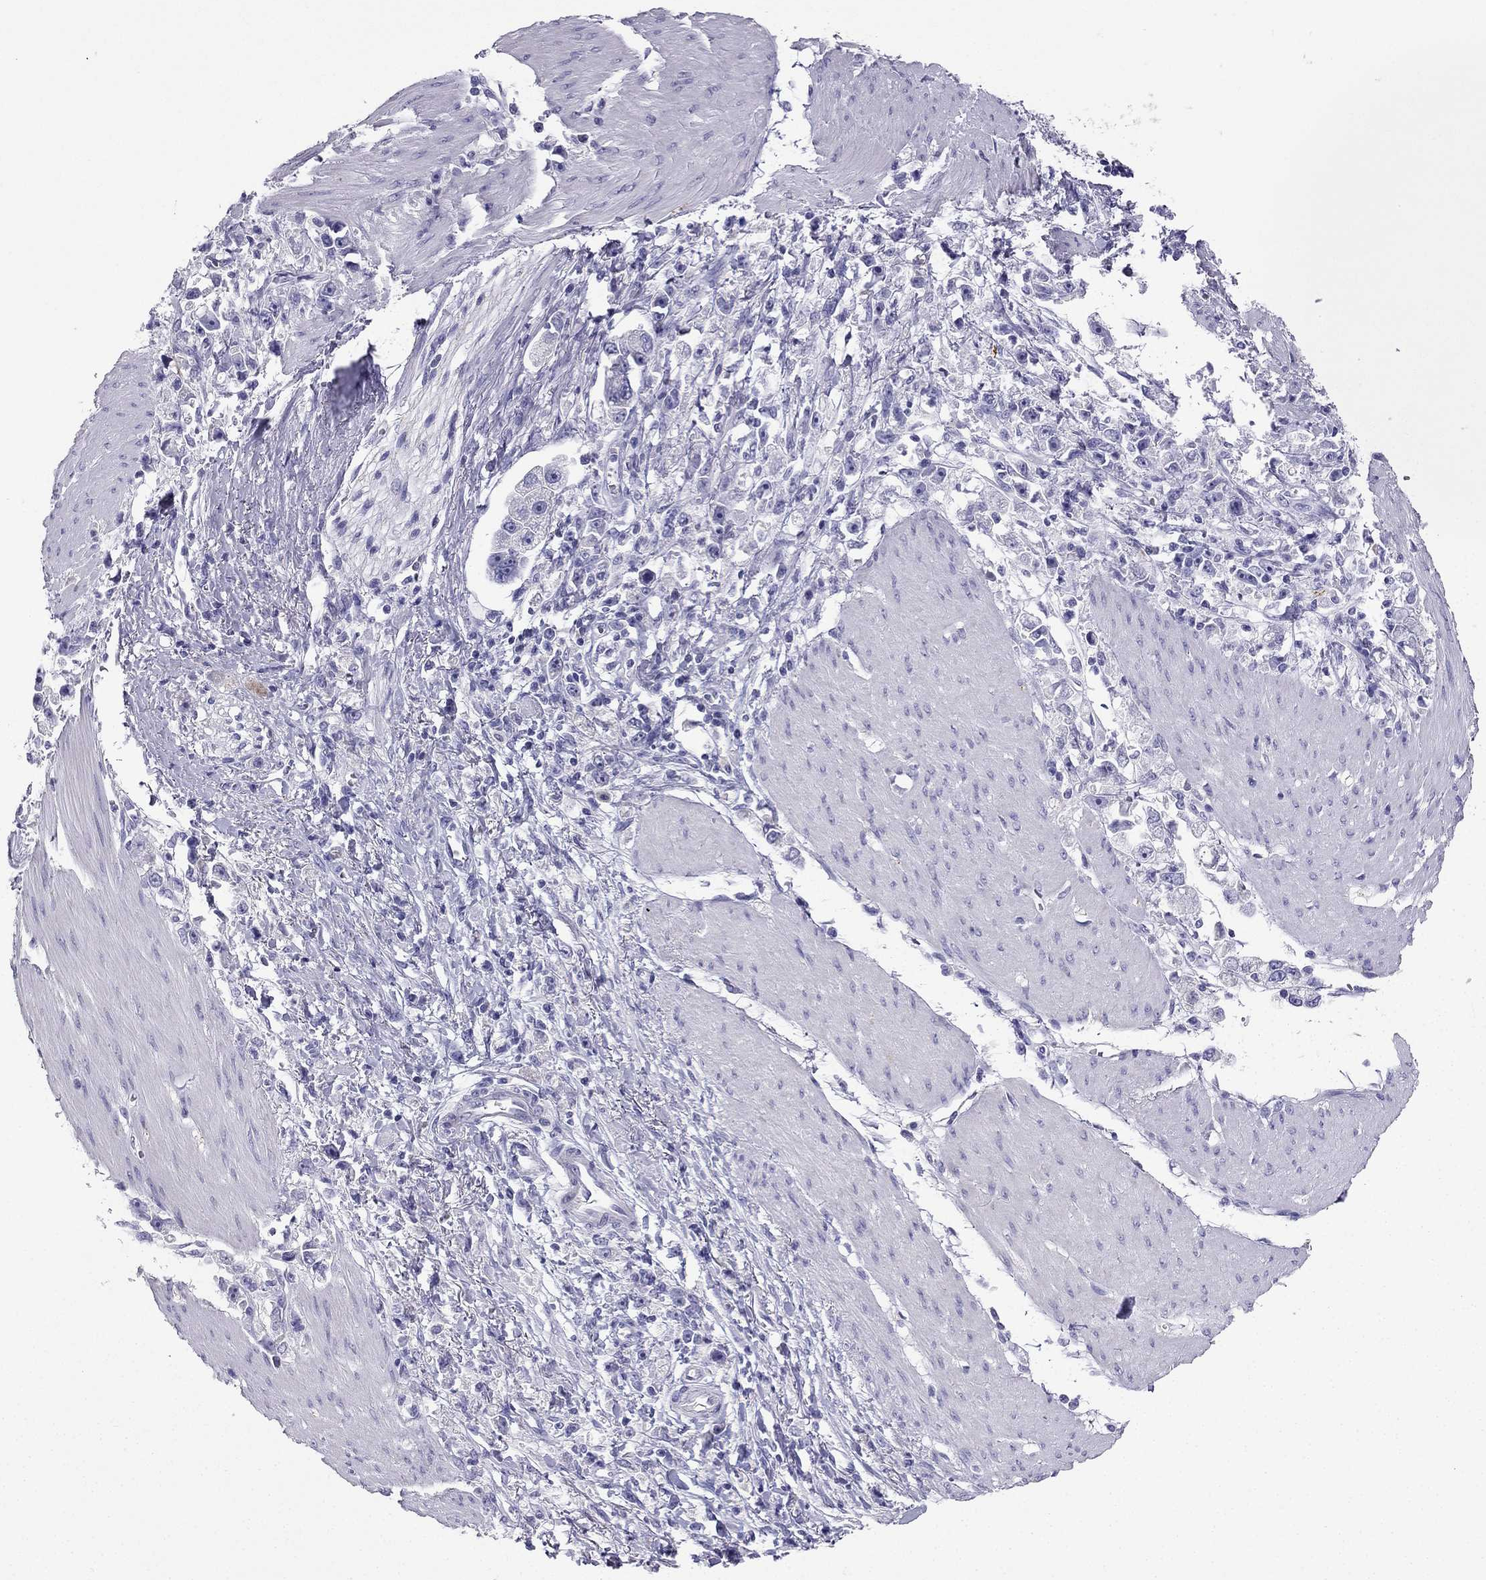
{"staining": {"intensity": "negative", "quantity": "none", "location": "none"}, "tissue": "stomach cancer", "cell_type": "Tumor cells", "image_type": "cancer", "snomed": [{"axis": "morphology", "description": "Adenocarcinoma, NOS"}, {"axis": "topography", "description": "Stomach"}], "caption": "Tumor cells are negative for protein expression in human stomach cancer (adenocarcinoma).", "gene": "NPTX1", "patient": {"sex": "female", "age": 59}}